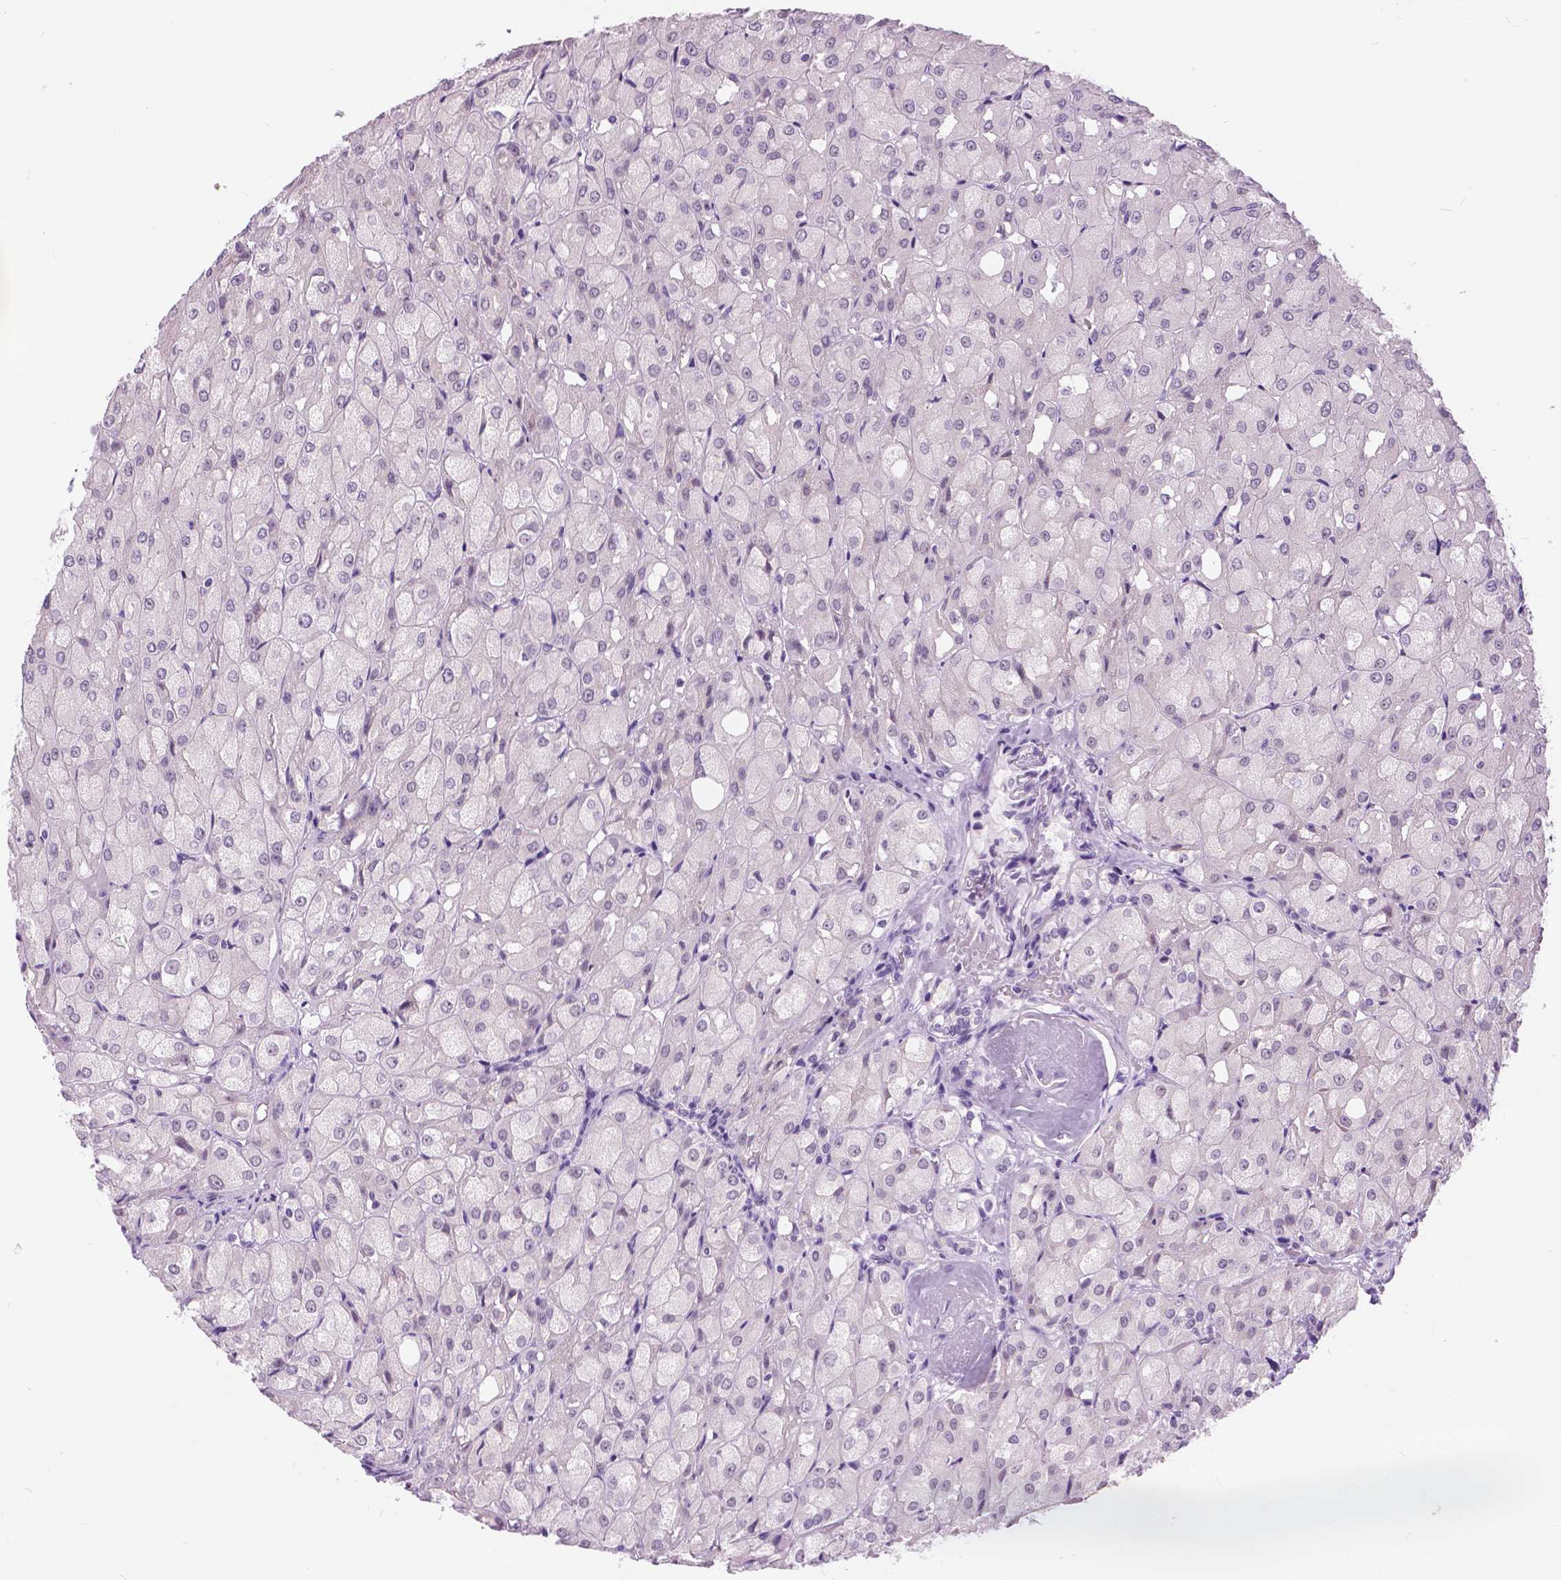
{"staining": {"intensity": "negative", "quantity": "none", "location": "none"}, "tissue": "renal cancer", "cell_type": "Tumor cells", "image_type": "cancer", "snomed": [{"axis": "morphology", "description": "Adenocarcinoma, NOS"}, {"axis": "topography", "description": "Kidney"}], "caption": "Photomicrograph shows no protein expression in tumor cells of adenocarcinoma (renal) tissue.", "gene": "MYOM1", "patient": {"sex": "male", "age": 72}}